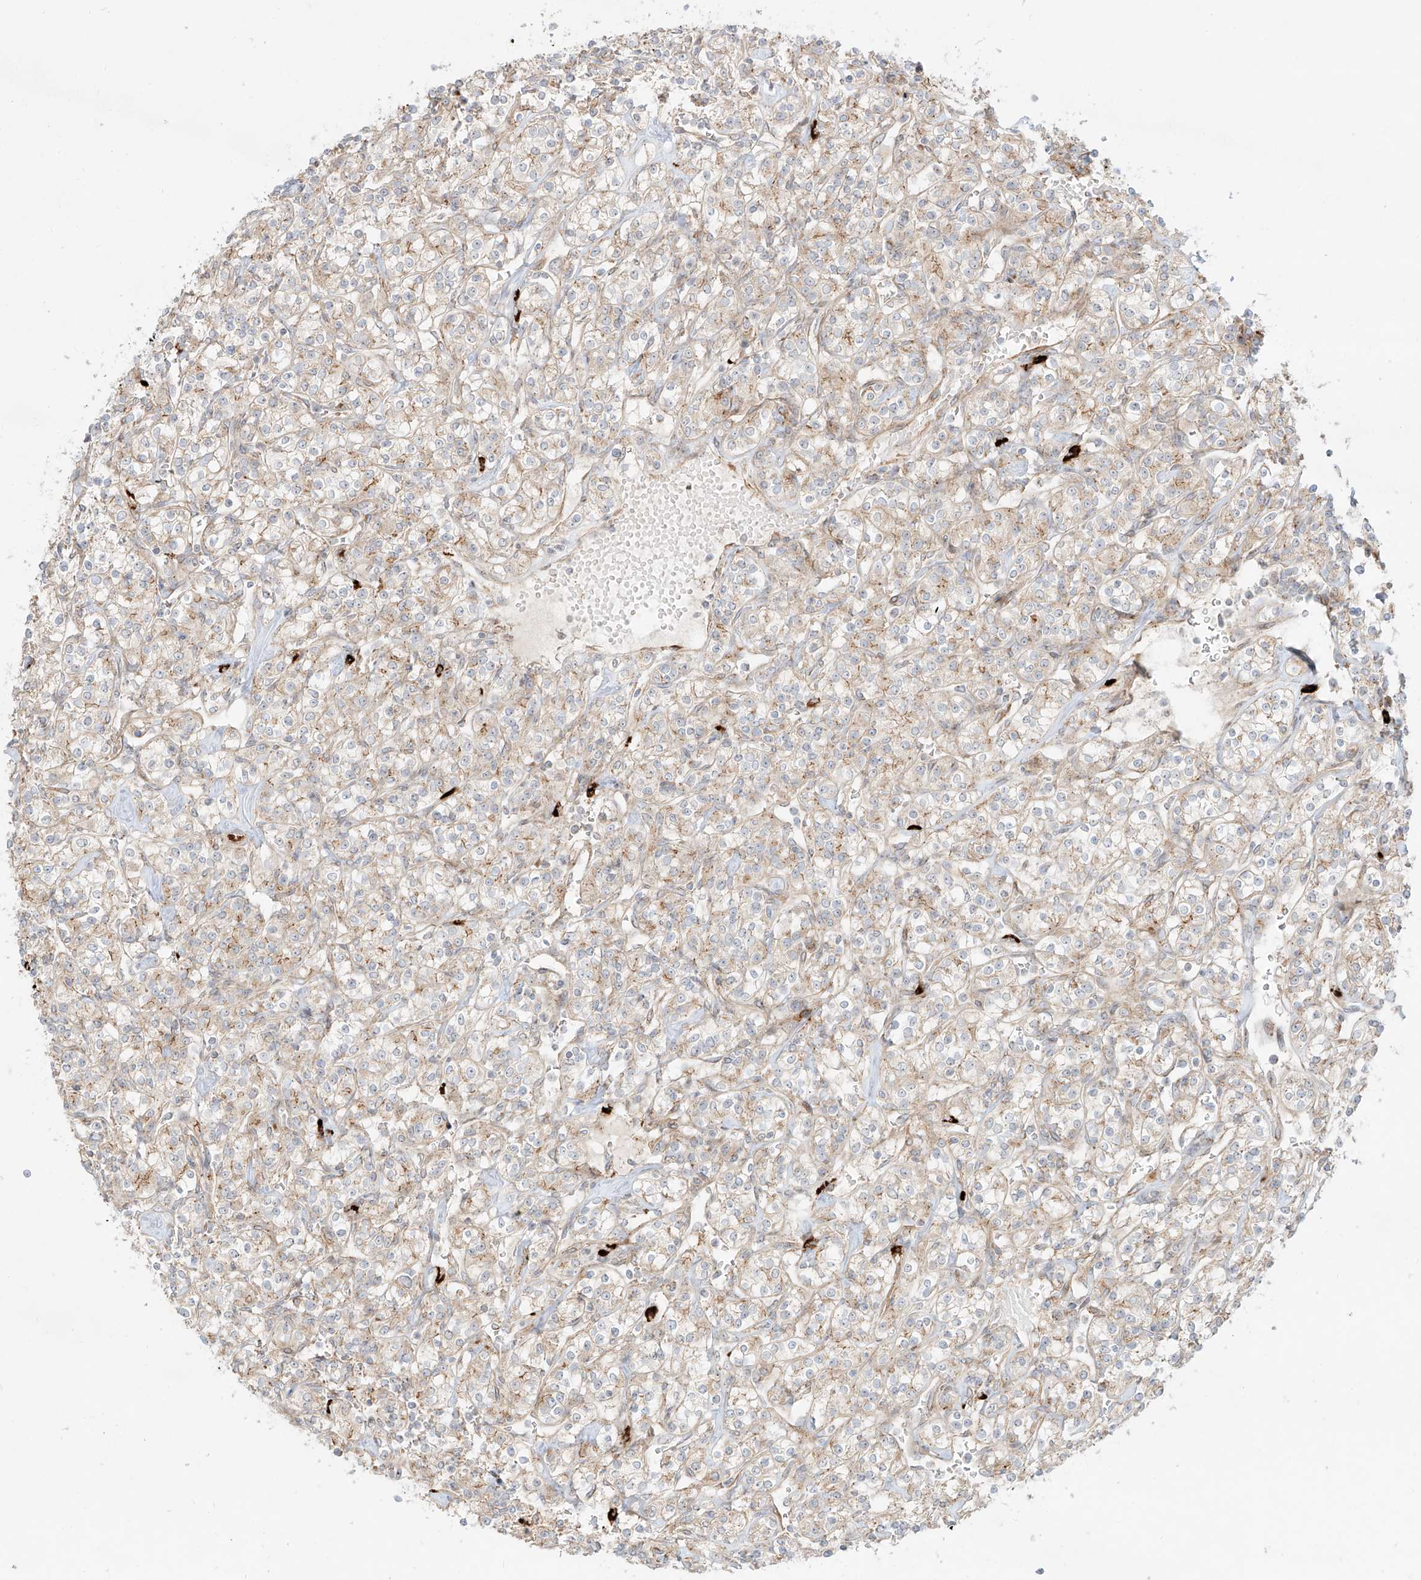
{"staining": {"intensity": "weak", "quantity": "<25%", "location": "cytoplasmic/membranous"}, "tissue": "renal cancer", "cell_type": "Tumor cells", "image_type": "cancer", "snomed": [{"axis": "morphology", "description": "Adenocarcinoma, NOS"}, {"axis": "topography", "description": "Kidney"}], "caption": "Photomicrograph shows no protein staining in tumor cells of renal adenocarcinoma tissue.", "gene": "ZNF287", "patient": {"sex": "male", "age": 77}}